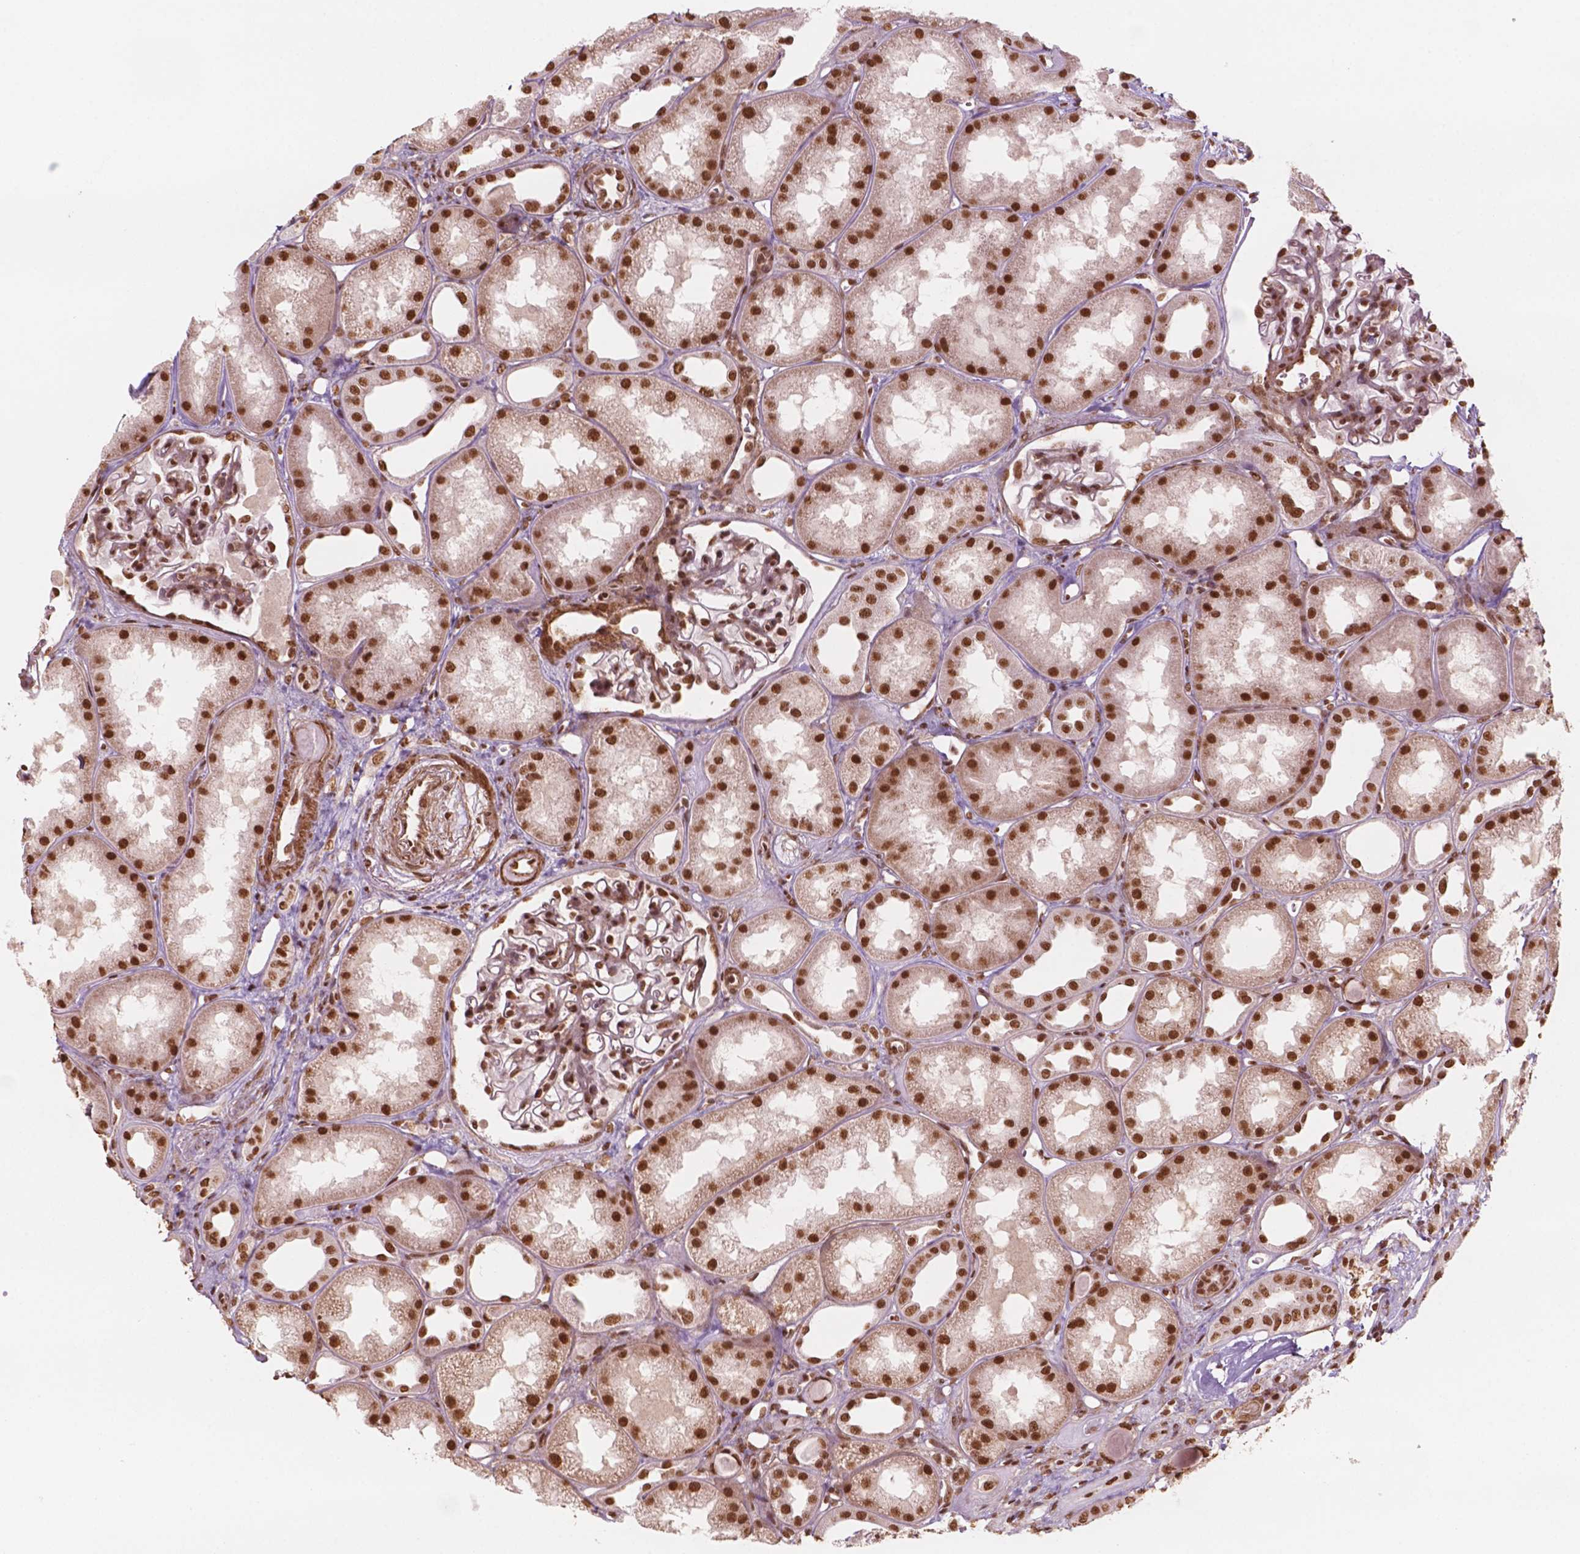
{"staining": {"intensity": "strong", "quantity": ">75%", "location": "nuclear"}, "tissue": "kidney", "cell_type": "Cells in glomeruli", "image_type": "normal", "snomed": [{"axis": "morphology", "description": "Normal tissue, NOS"}, {"axis": "topography", "description": "Kidney"}], "caption": "Brown immunohistochemical staining in normal human kidney reveals strong nuclear expression in about >75% of cells in glomeruli. (DAB = brown stain, brightfield microscopy at high magnification).", "gene": "GTF3C5", "patient": {"sex": "male", "age": 61}}